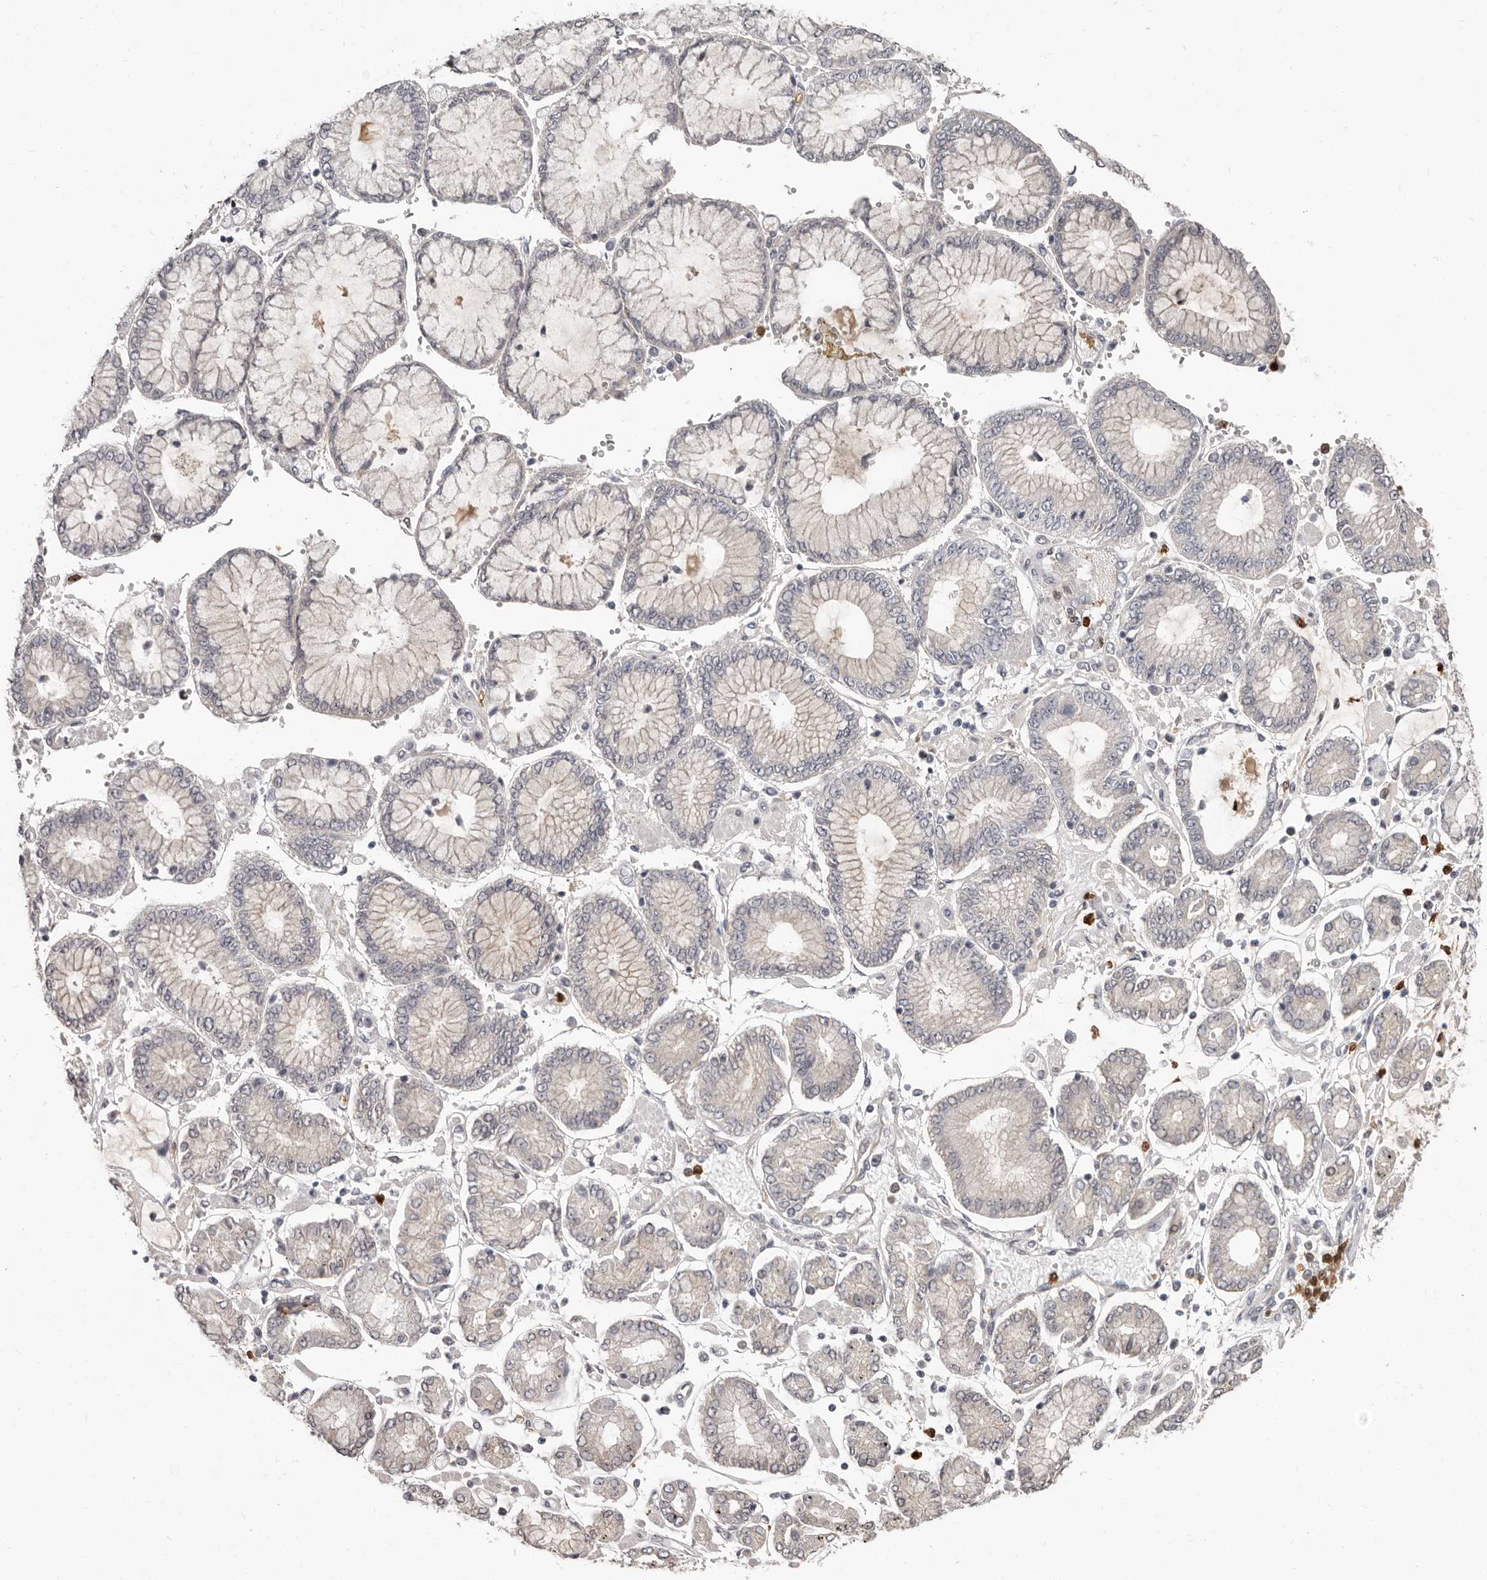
{"staining": {"intensity": "negative", "quantity": "none", "location": "none"}, "tissue": "stomach cancer", "cell_type": "Tumor cells", "image_type": "cancer", "snomed": [{"axis": "morphology", "description": "Adenocarcinoma, NOS"}, {"axis": "topography", "description": "Stomach"}], "caption": "This image is of stomach cancer (adenocarcinoma) stained with immunohistochemistry (IHC) to label a protein in brown with the nuclei are counter-stained blue. There is no staining in tumor cells.", "gene": "GPR157", "patient": {"sex": "male", "age": 76}}